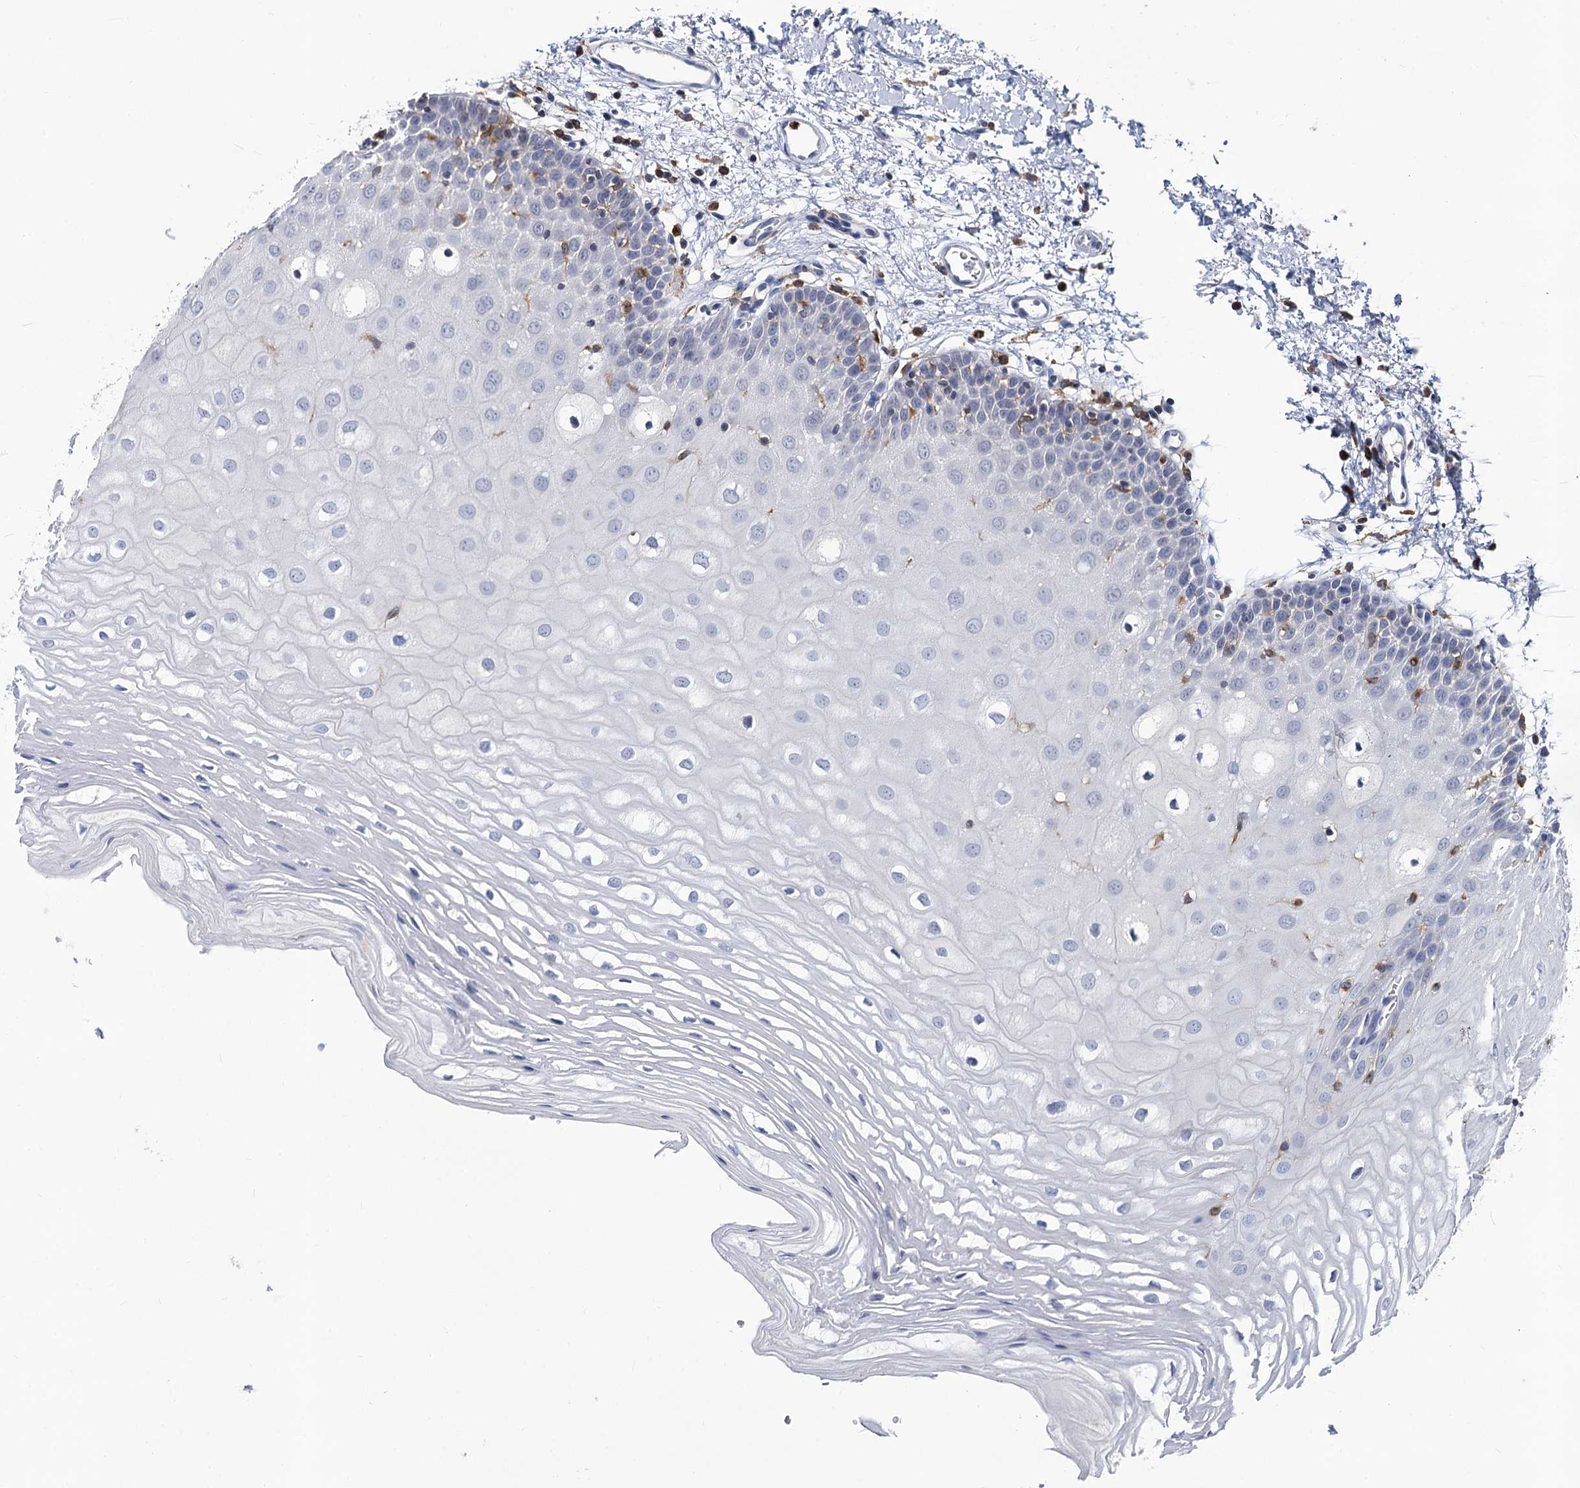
{"staining": {"intensity": "negative", "quantity": "none", "location": "none"}, "tissue": "oral mucosa", "cell_type": "Squamous epithelial cells", "image_type": "normal", "snomed": [{"axis": "morphology", "description": "Normal tissue, NOS"}, {"axis": "topography", "description": "Oral tissue"}, {"axis": "topography", "description": "Tounge, NOS"}], "caption": "High magnification brightfield microscopy of unremarkable oral mucosa stained with DAB (brown) and counterstained with hematoxylin (blue): squamous epithelial cells show no significant staining. Brightfield microscopy of IHC stained with DAB (3,3'-diaminobenzidine) (brown) and hematoxylin (blue), captured at high magnification.", "gene": "RHOG", "patient": {"sex": "female", "age": 73}}